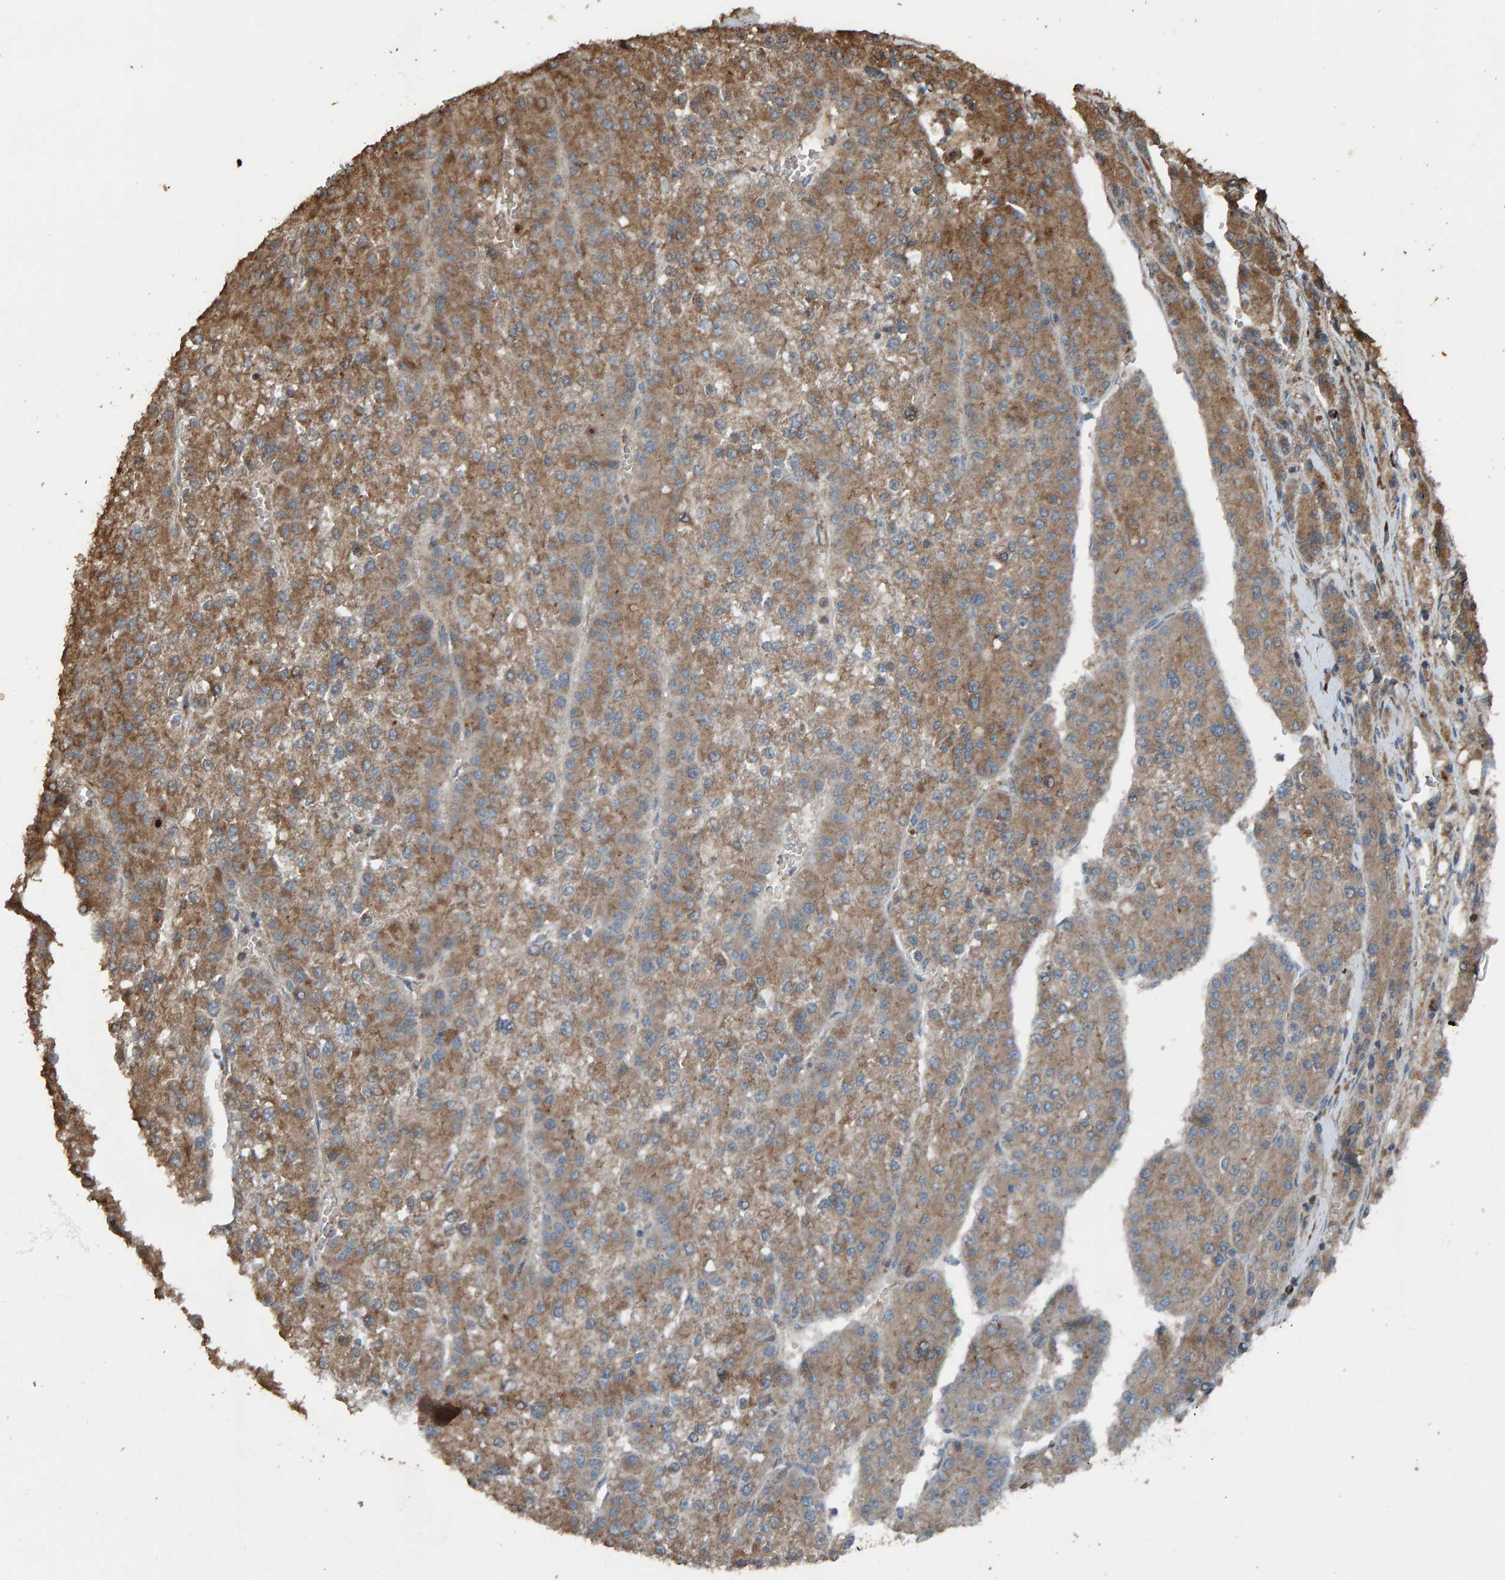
{"staining": {"intensity": "moderate", "quantity": ">75%", "location": "cytoplasmic/membranous"}, "tissue": "liver cancer", "cell_type": "Tumor cells", "image_type": "cancer", "snomed": [{"axis": "morphology", "description": "Carcinoma, Hepatocellular, NOS"}, {"axis": "topography", "description": "Liver"}], "caption": "Immunohistochemical staining of liver cancer demonstrates moderate cytoplasmic/membranous protein expression in about >75% of tumor cells. (DAB IHC, brown staining for protein, blue staining for nuclei).", "gene": "DUS1L", "patient": {"sex": "female", "age": 73}}